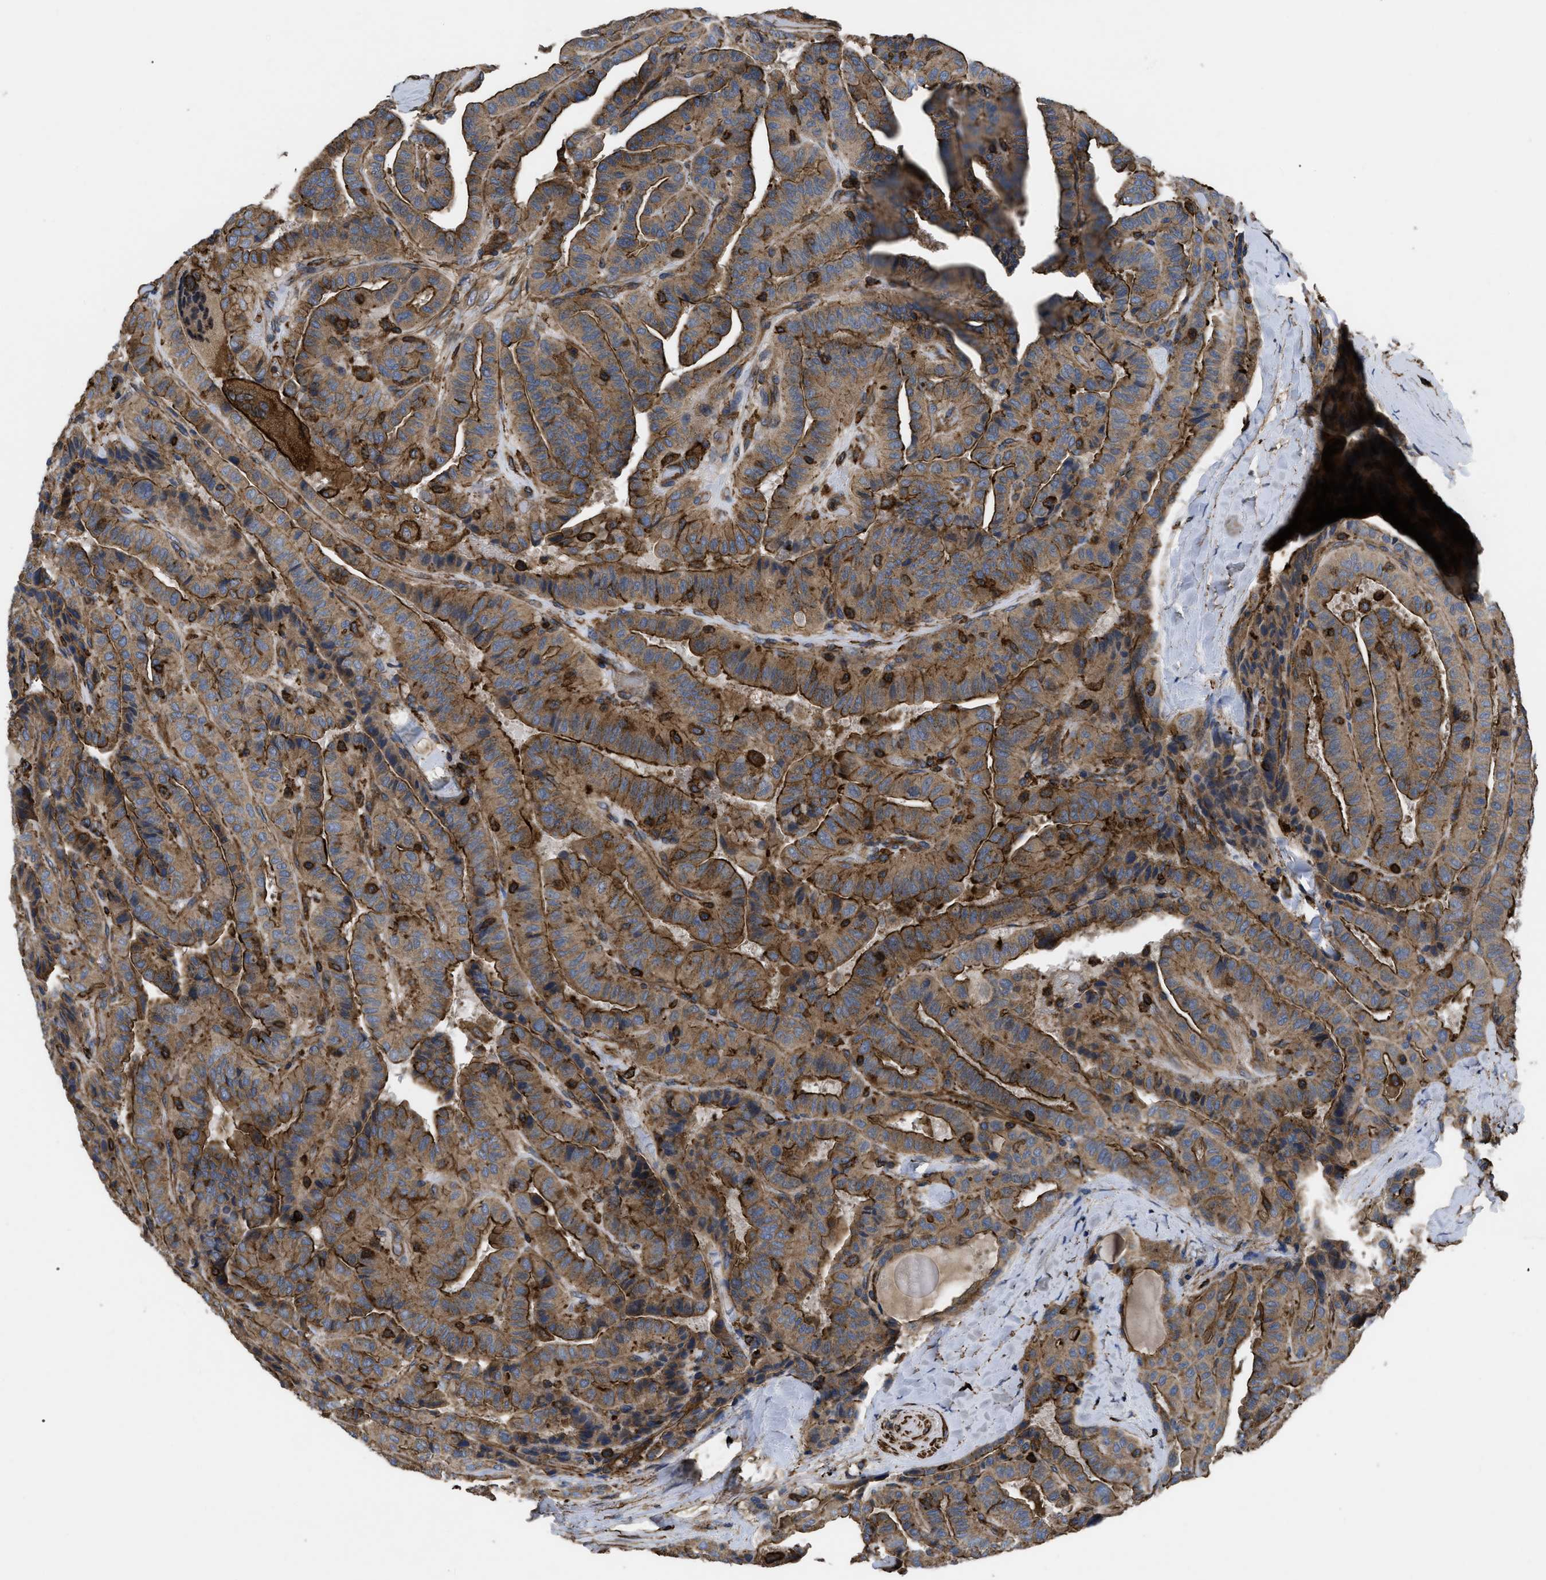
{"staining": {"intensity": "strong", "quantity": ">75%", "location": "cytoplasmic/membranous"}, "tissue": "thyroid cancer", "cell_type": "Tumor cells", "image_type": "cancer", "snomed": [{"axis": "morphology", "description": "Papillary adenocarcinoma, NOS"}, {"axis": "topography", "description": "Thyroid gland"}], "caption": "The histopathology image exhibits staining of thyroid cancer, revealing strong cytoplasmic/membranous protein positivity (brown color) within tumor cells. Using DAB (3,3'-diaminobenzidine) (brown) and hematoxylin (blue) stains, captured at high magnification using brightfield microscopy.", "gene": "SCUBE2", "patient": {"sex": "male", "age": 77}}